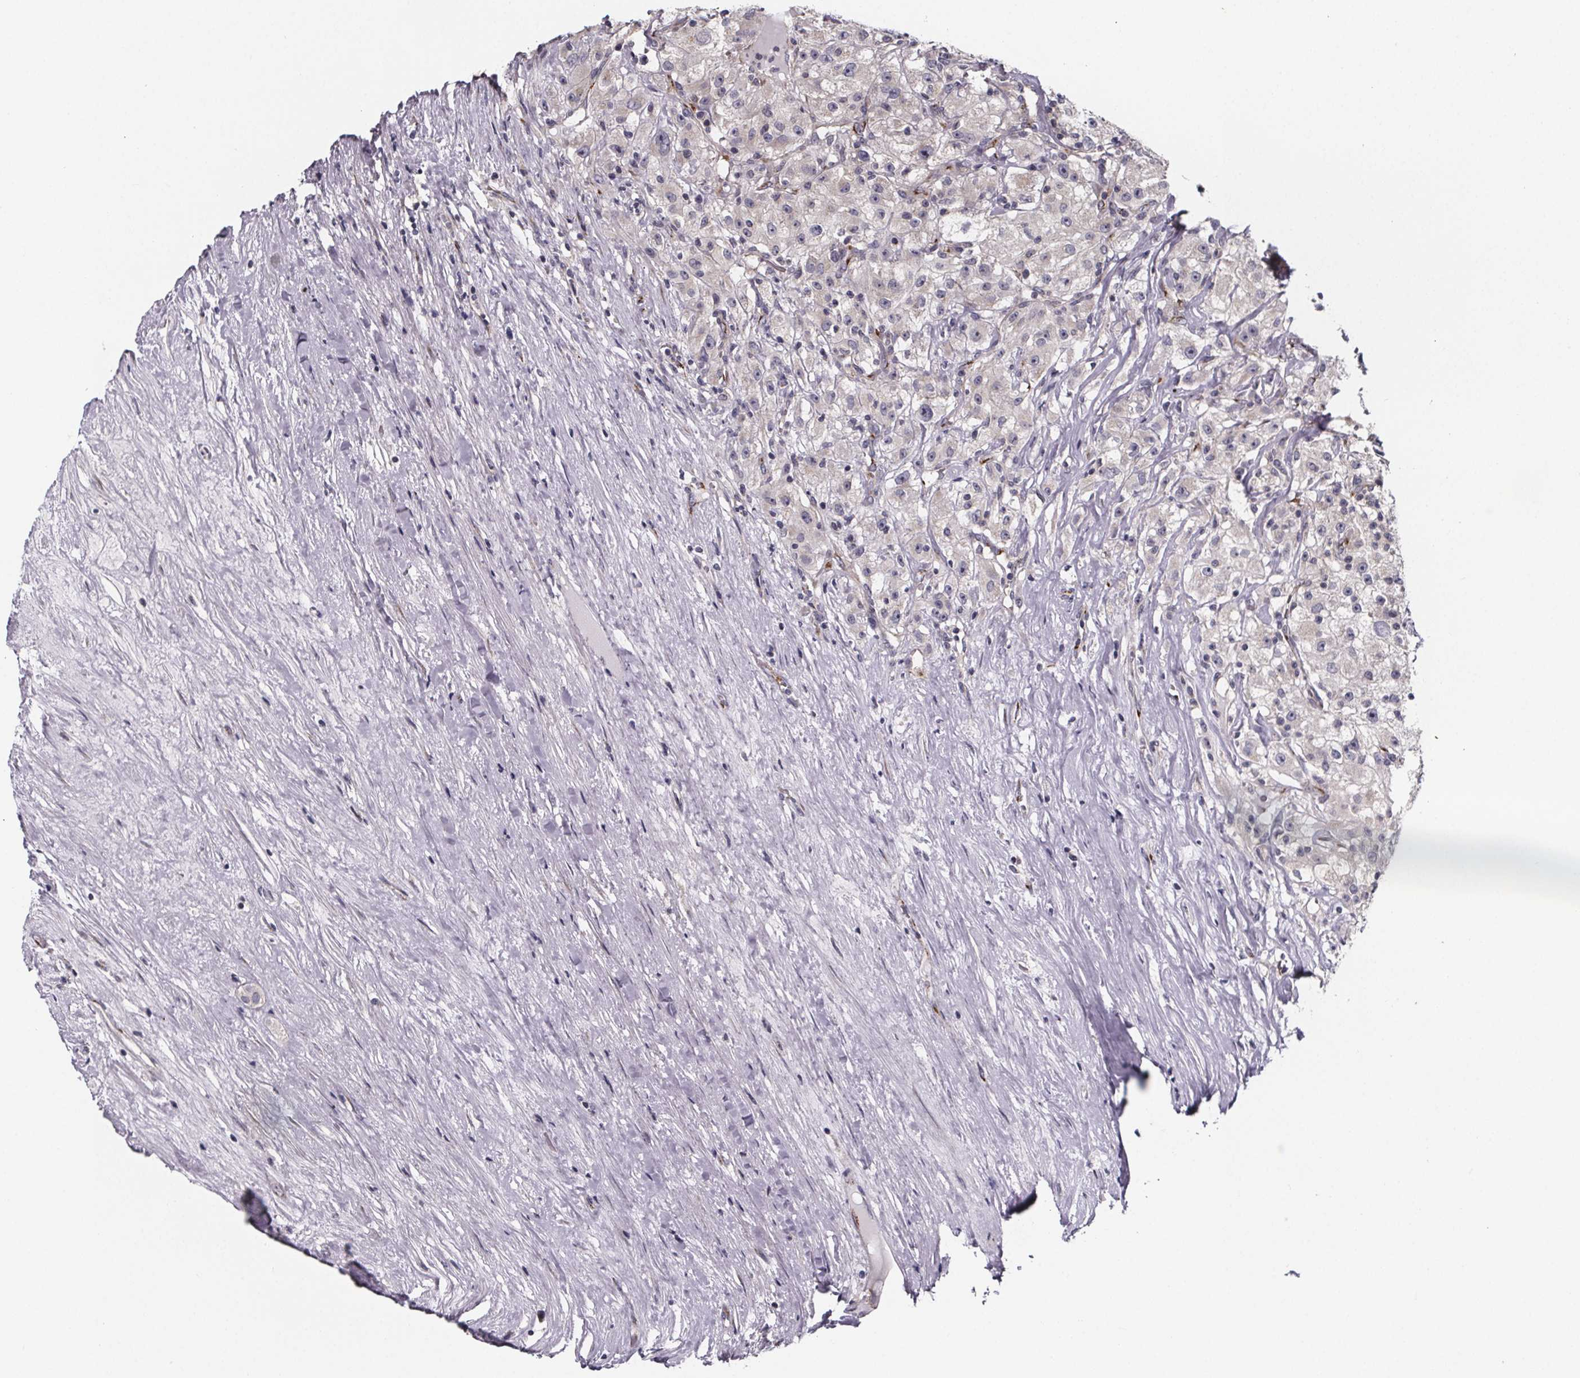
{"staining": {"intensity": "negative", "quantity": "none", "location": "none"}, "tissue": "renal cancer", "cell_type": "Tumor cells", "image_type": "cancer", "snomed": [{"axis": "morphology", "description": "Adenocarcinoma, NOS"}, {"axis": "topography", "description": "Kidney"}], "caption": "IHC of renal cancer (adenocarcinoma) demonstrates no staining in tumor cells.", "gene": "NDST1", "patient": {"sex": "female", "age": 67}}